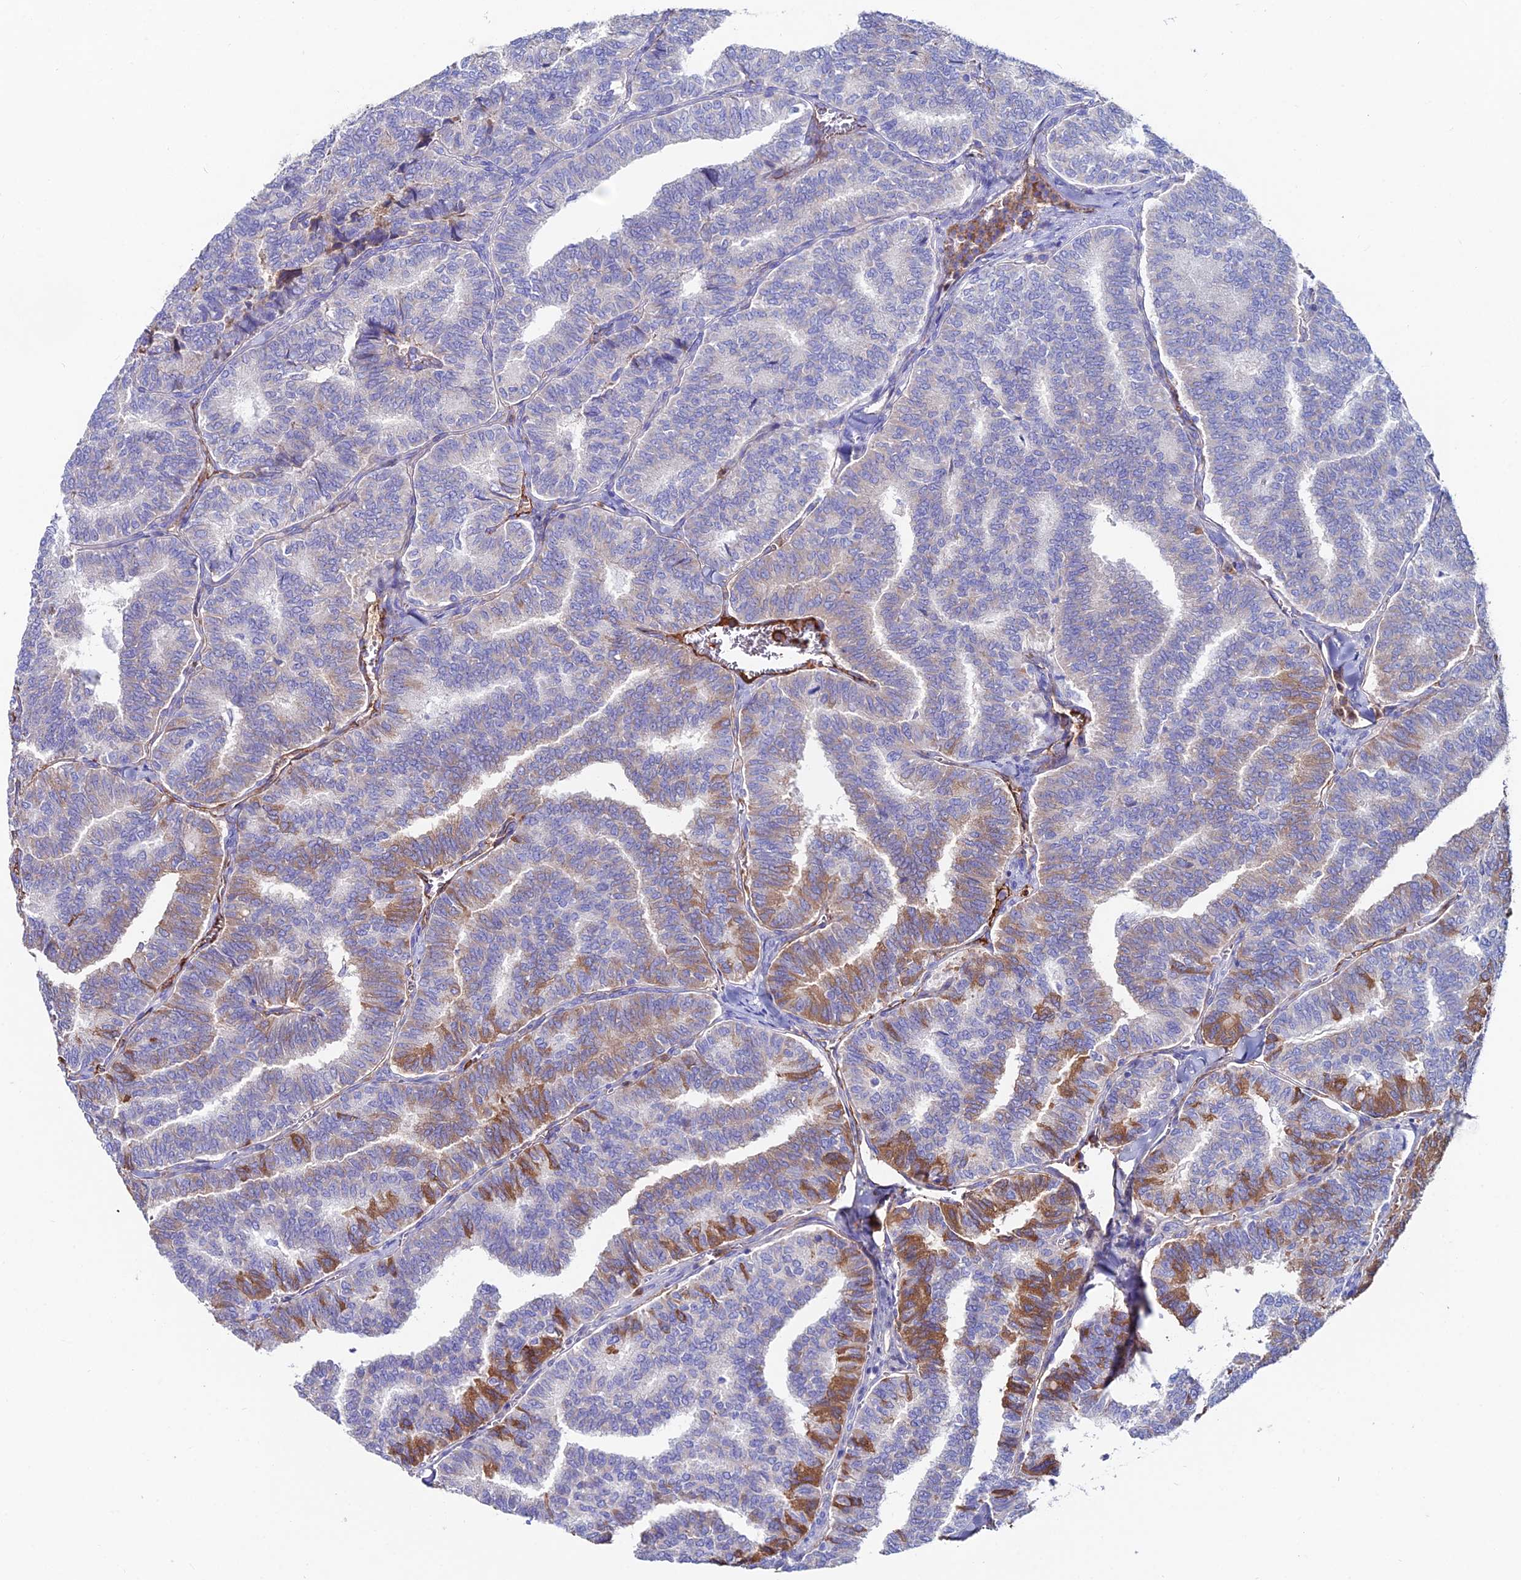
{"staining": {"intensity": "moderate", "quantity": "25%-75%", "location": "cytoplasmic/membranous"}, "tissue": "thyroid cancer", "cell_type": "Tumor cells", "image_type": "cancer", "snomed": [{"axis": "morphology", "description": "Papillary adenocarcinoma, NOS"}, {"axis": "topography", "description": "Thyroid gland"}], "caption": "Human thyroid cancer (papillary adenocarcinoma) stained for a protein (brown) displays moderate cytoplasmic/membranous positive expression in approximately 25%-75% of tumor cells.", "gene": "SLC25A16", "patient": {"sex": "female", "age": 35}}